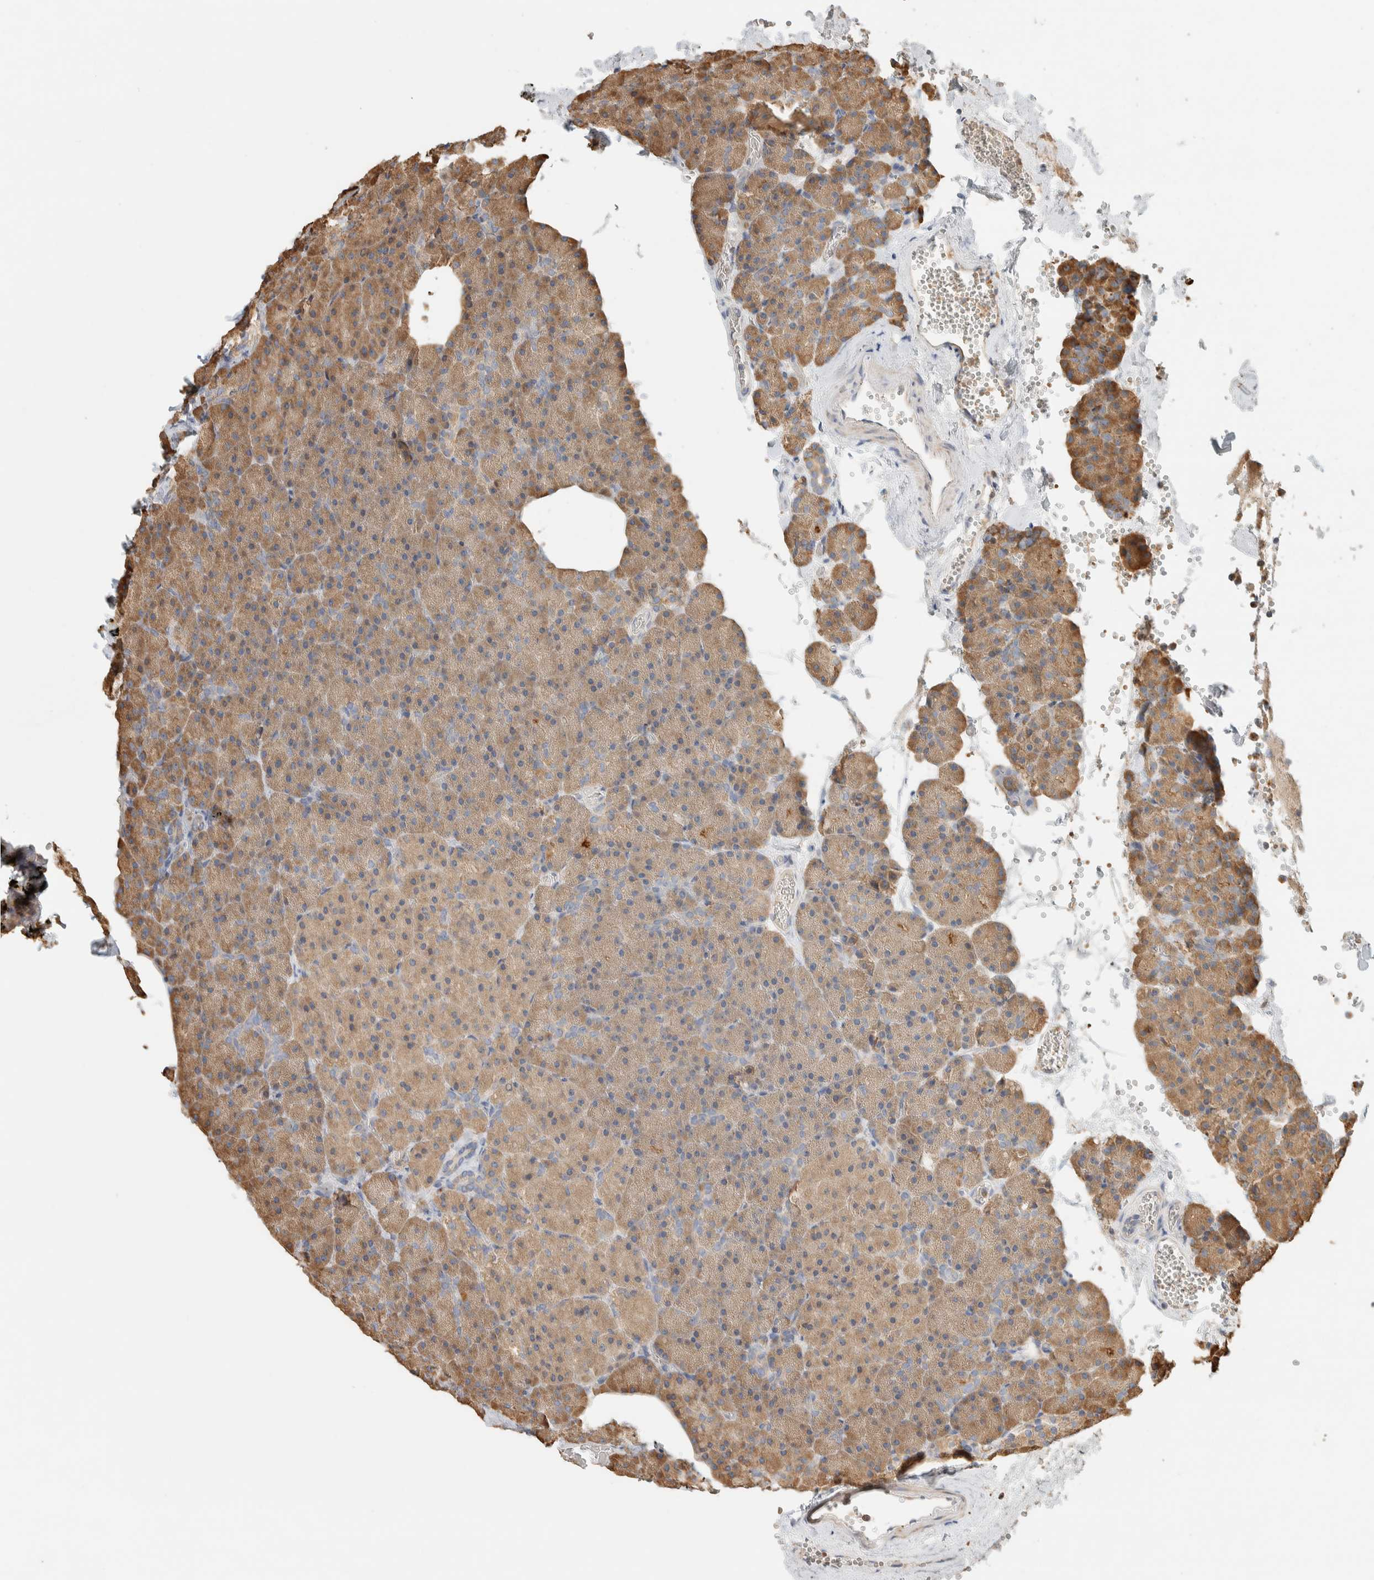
{"staining": {"intensity": "moderate", "quantity": ">75%", "location": "cytoplasmic/membranous"}, "tissue": "pancreas", "cell_type": "Exocrine glandular cells", "image_type": "normal", "snomed": [{"axis": "morphology", "description": "Normal tissue, NOS"}, {"axis": "morphology", "description": "Carcinoid, malignant, NOS"}, {"axis": "topography", "description": "Pancreas"}], "caption": "Moderate cytoplasmic/membranous staining is present in about >75% of exocrine glandular cells in benign pancreas.", "gene": "RAB11FIP1", "patient": {"sex": "female", "age": 35}}